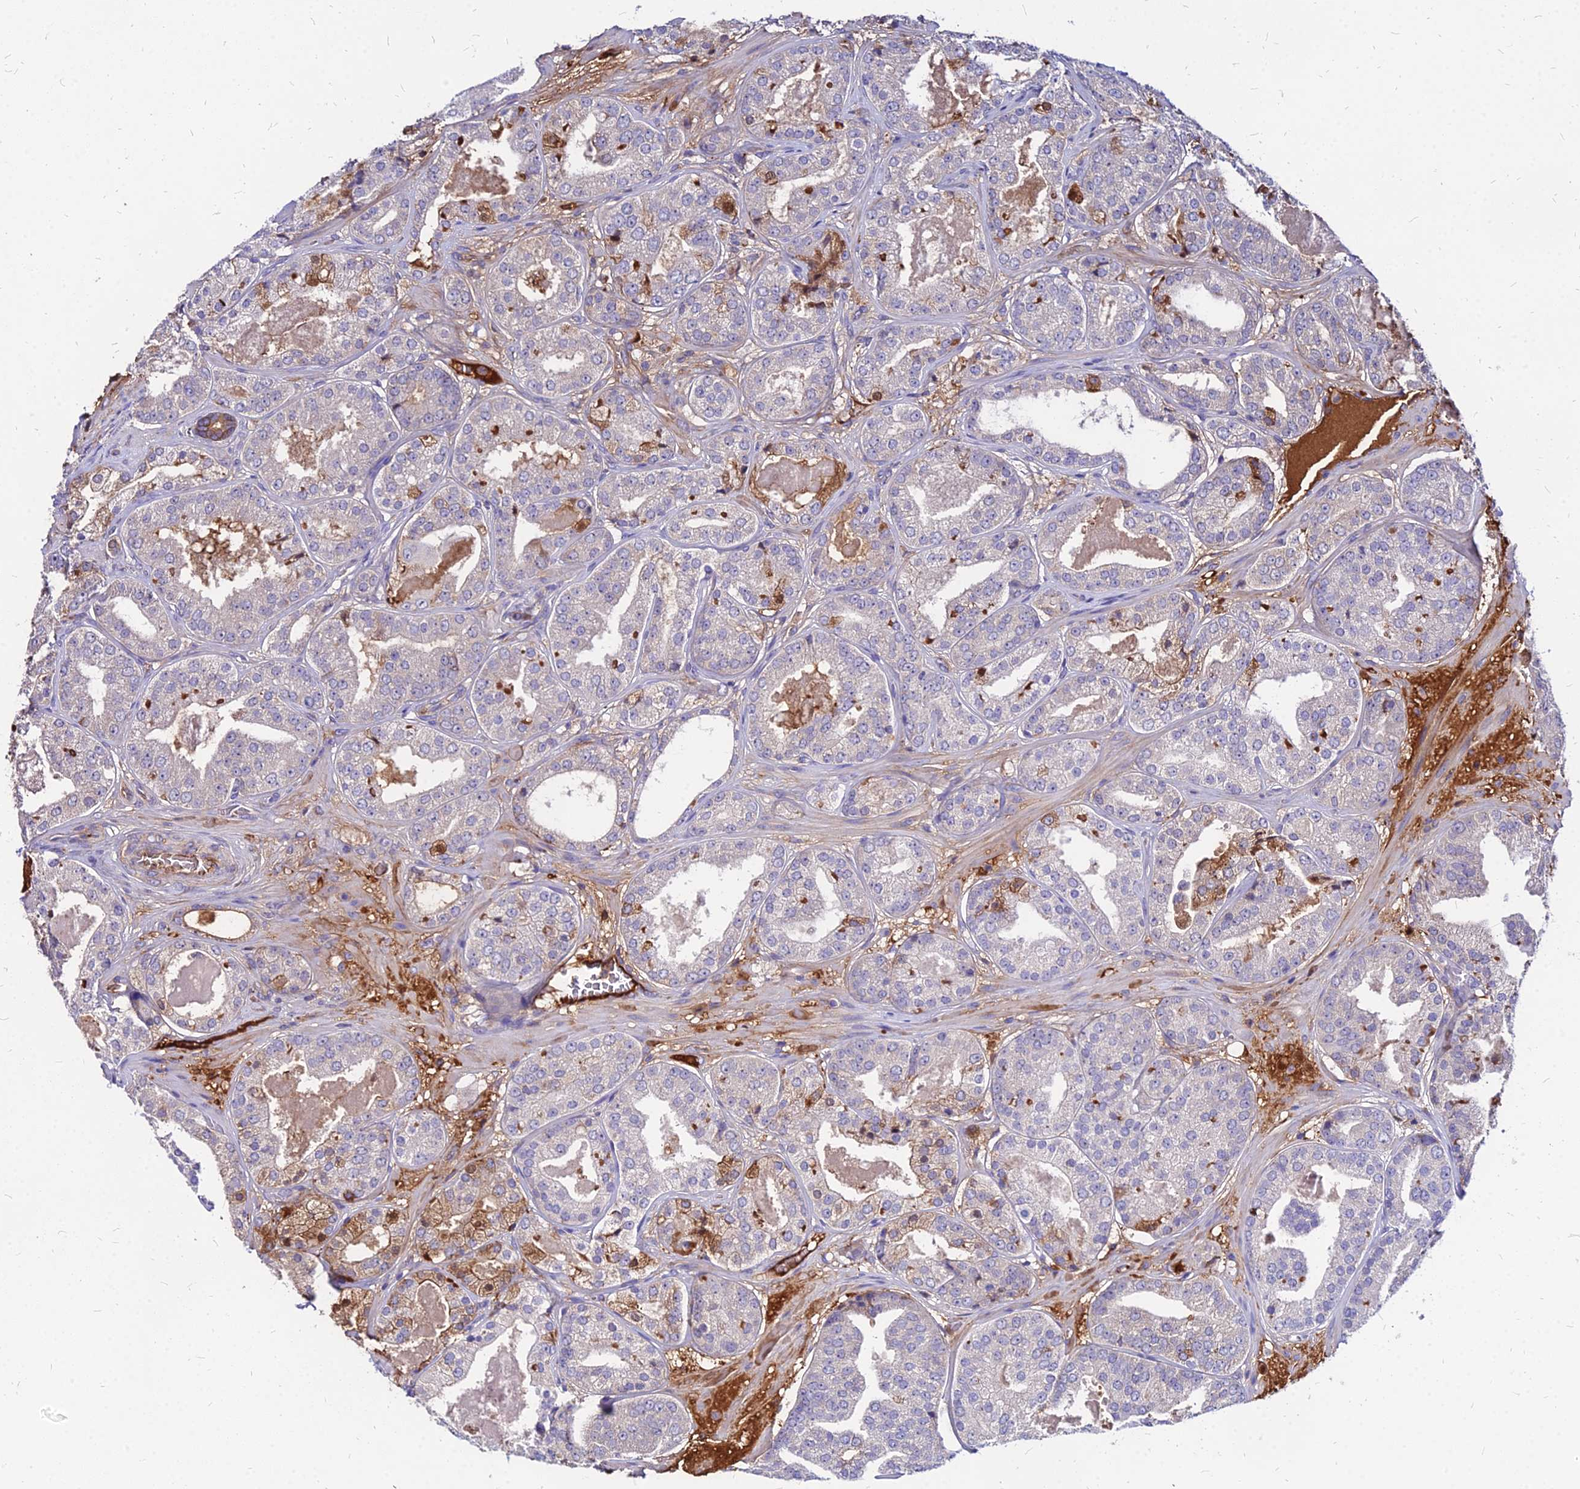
{"staining": {"intensity": "moderate", "quantity": "<25%", "location": "cytoplasmic/membranous,nuclear"}, "tissue": "prostate cancer", "cell_type": "Tumor cells", "image_type": "cancer", "snomed": [{"axis": "morphology", "description": "Adenocarcinoma, High grade"}, {"axis": "topography", "description": "Prostate"}], "caption": "The photomicrograph displays staining of high-grade adenocarcinoma (prostate), revealing moderate cytoplasmic/membranous and nuclear protein staining (brown color) within tumor cells.", "gene": "ACSM6", "patient": {"sex": "male", "age": 63}}